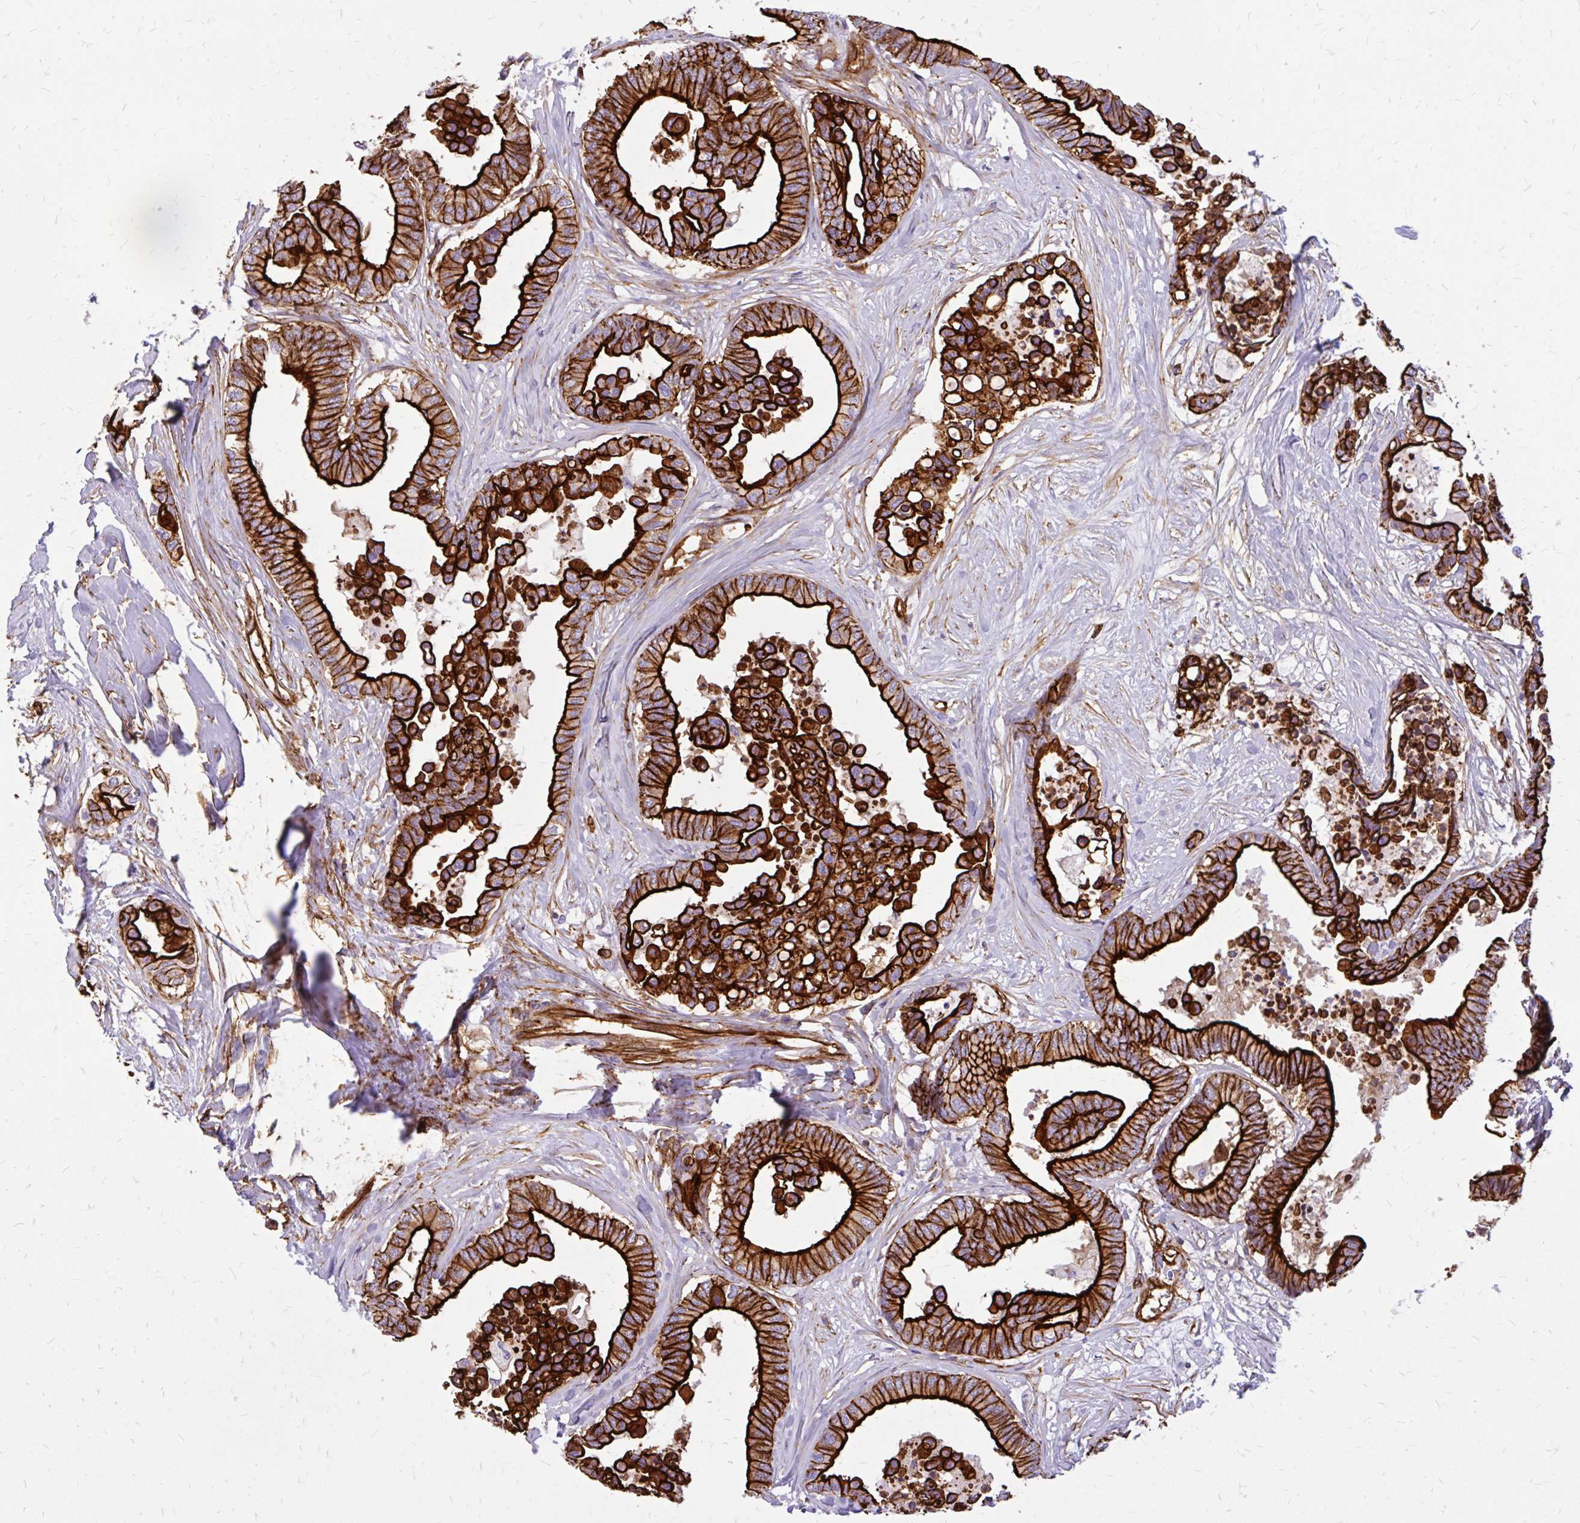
{"staining": {"intensity": "strong", "quantity": ">75%", "location": "cytoplasmic/membranous"}, "tissue": "colorectal cancer", "cell_type": "Tumor cells", "image_type": "cancer", "snomed": [{"axis": "morphology", "description": "Normal tissue, NOS"}, {"axis": "morphology", "description": "Adenocarcinoma, NOS"}, {"axis": "topography", "description": "Colon"}], "caption": "IHC image of colorectal adenocarcinoma stained for a protein (brown), which reveals high levels of strong cytoplasmic/membranous expression in approximately >75% of tumor cells.", "gene": "MAP1LC3B", "patient": {"sex": "male", "age": 82}}